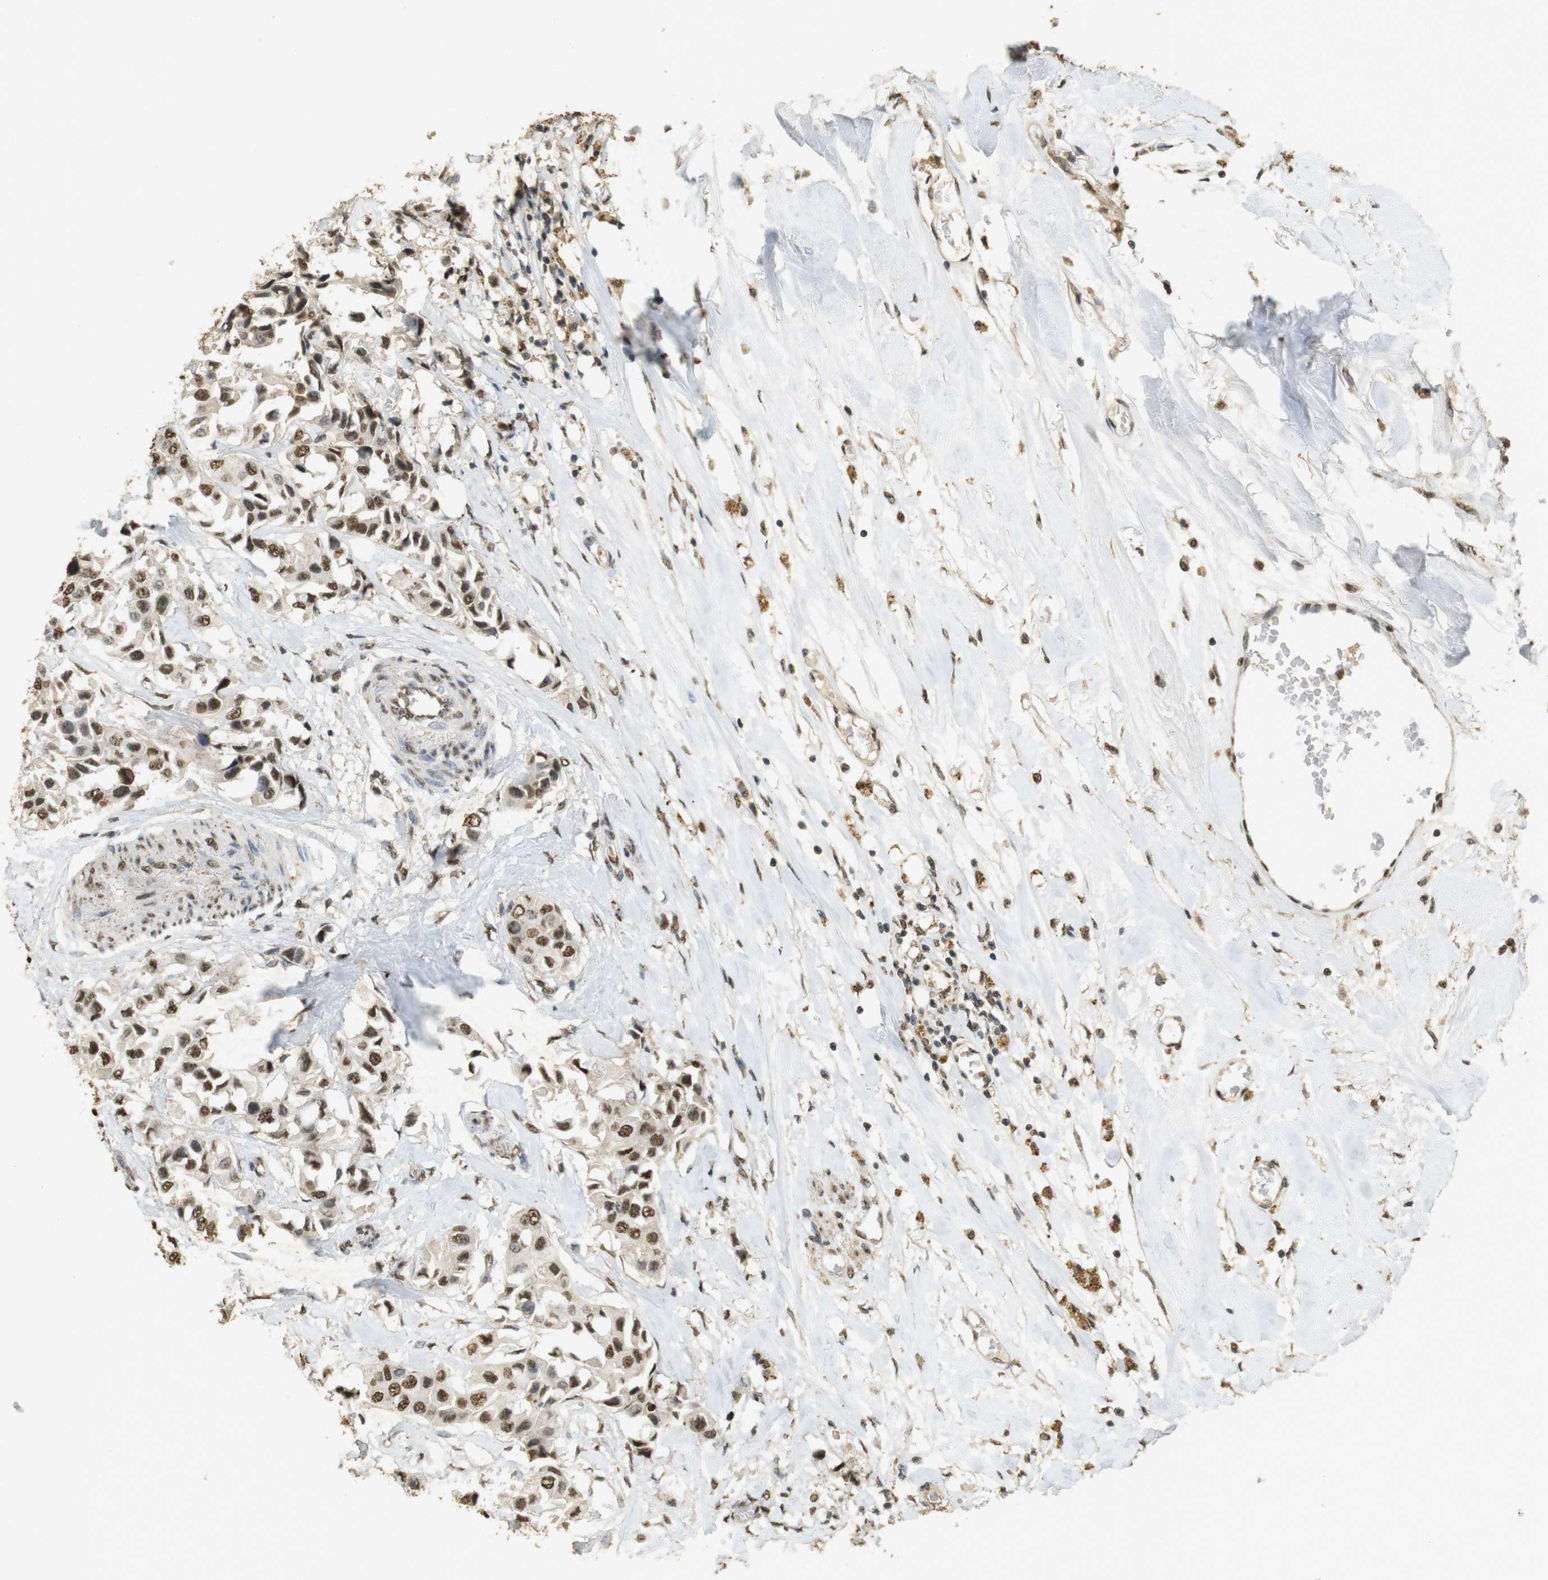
{"staining": {"intensity": "moderate", "quantity": ">75%", "location": "nuclear"}, "tissue": "breast cancer", "cell_type": "Tumor cells", "image_type": "cancer", "snomed": [{"axis": "morphology", "description": "Duct carcinoma"}, {"axis": "topography", "description": "Breast"}], "caption": "Immunohistochemistry (IHC) of human breast invasive ductal carcinoma displays medium levels of moderate nuclear positivity in about >75% of tumor cells. The staining is performed using DAB (3,3'-diaminobenzidine) brown chromogen to label protein expression. The nuclei are counter-stained blue using hematoxylin.", "gene": "GATA4", "patient": {"sex": "female", "age": 80}}